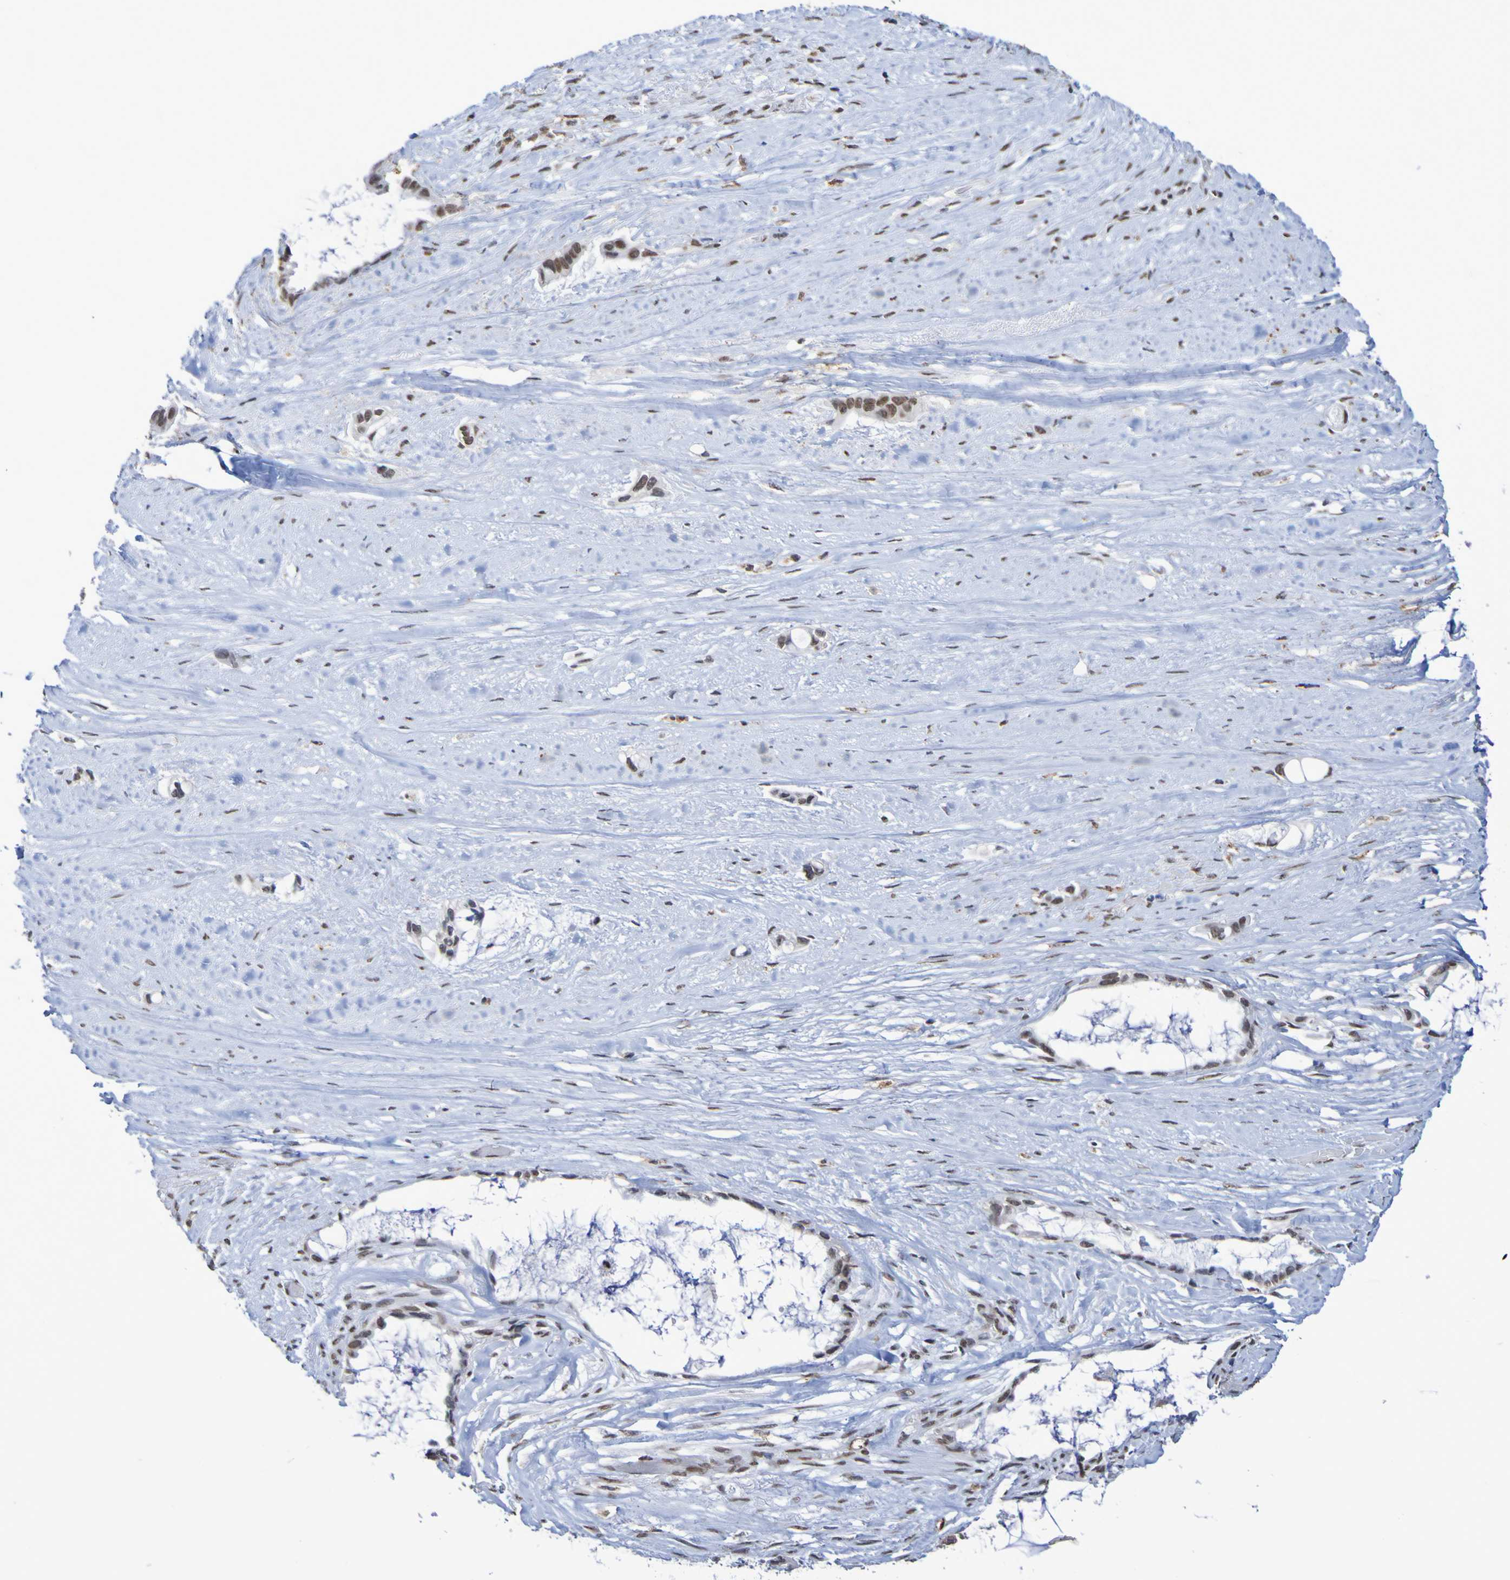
{"staining": {"intensity": "strong", "quantity": ">75%", "location": "nuclear"}, "tissue": "liver cancer", "cell_type": "Tumor cells", "image_type": "cancer", "snomed": [{"axis": "morphology", "description": "Cholangiocarcinoma"}, {"axis": "topography", "description": "Liver"}], "caption": "Protein staining of liver cancer tissue demonstrates strong nuclear staining in approximately >75% of tumor cells.", "gene": "MRTFB", "patient": {"sex": "female", "age": 65}}